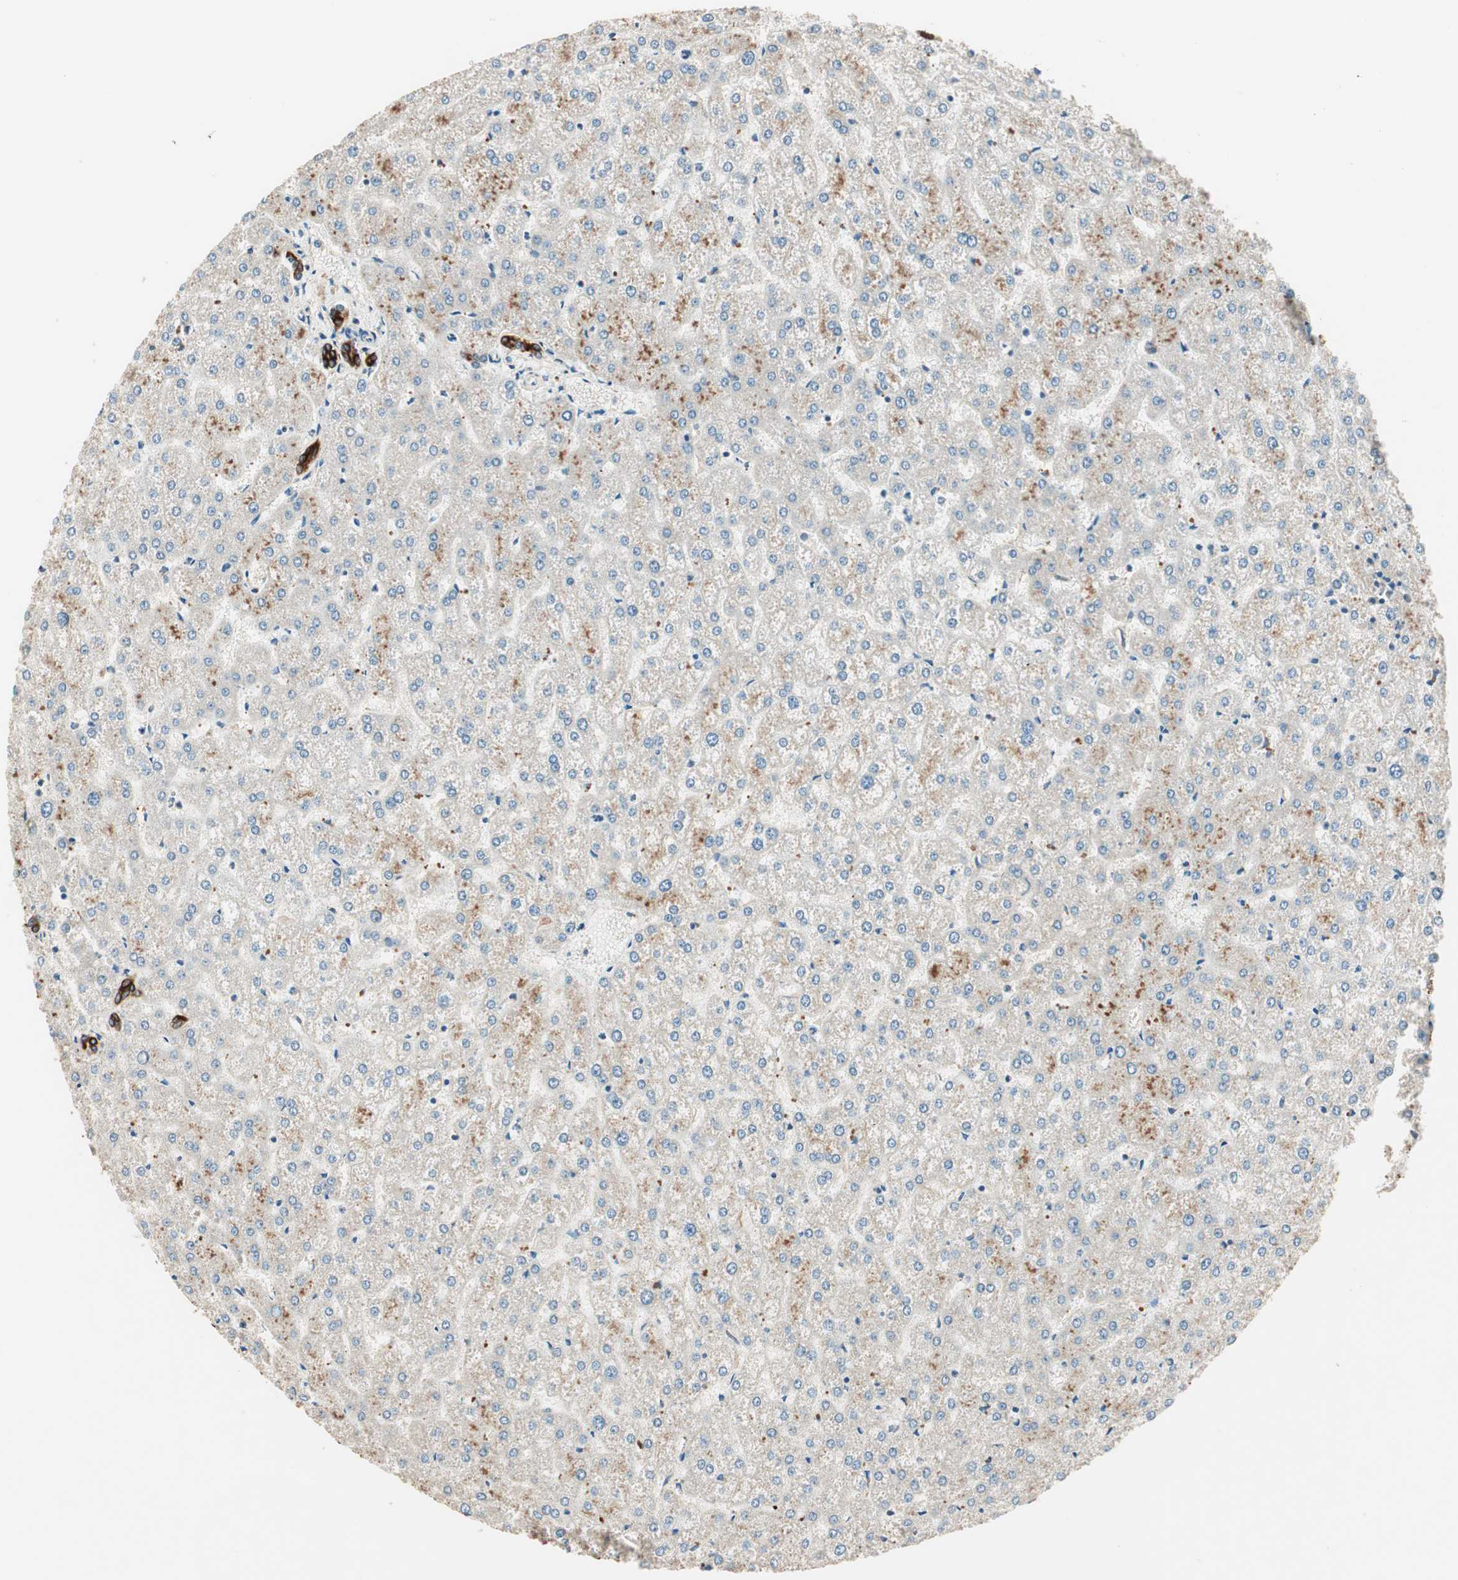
{"staining": {"intensity": "strong", "quantity": ">75%", "location": "cytoplasmic/membranous"}, "tissue": "liver", "cell_type": "Cholangiocytes", "image_type": "normal", "snomed": [{"axis": "morphology", "description": "Normal tissue, NOS"}, {"axis": "topography", "description": "Liver"}], "caption": "A brown stain shows strong cytoplasmic/membranous positivity of a protein in cholangiocytes of normal liver.", "gene": "TRIM21", "patient": {"sex": "female", "age": 32}}